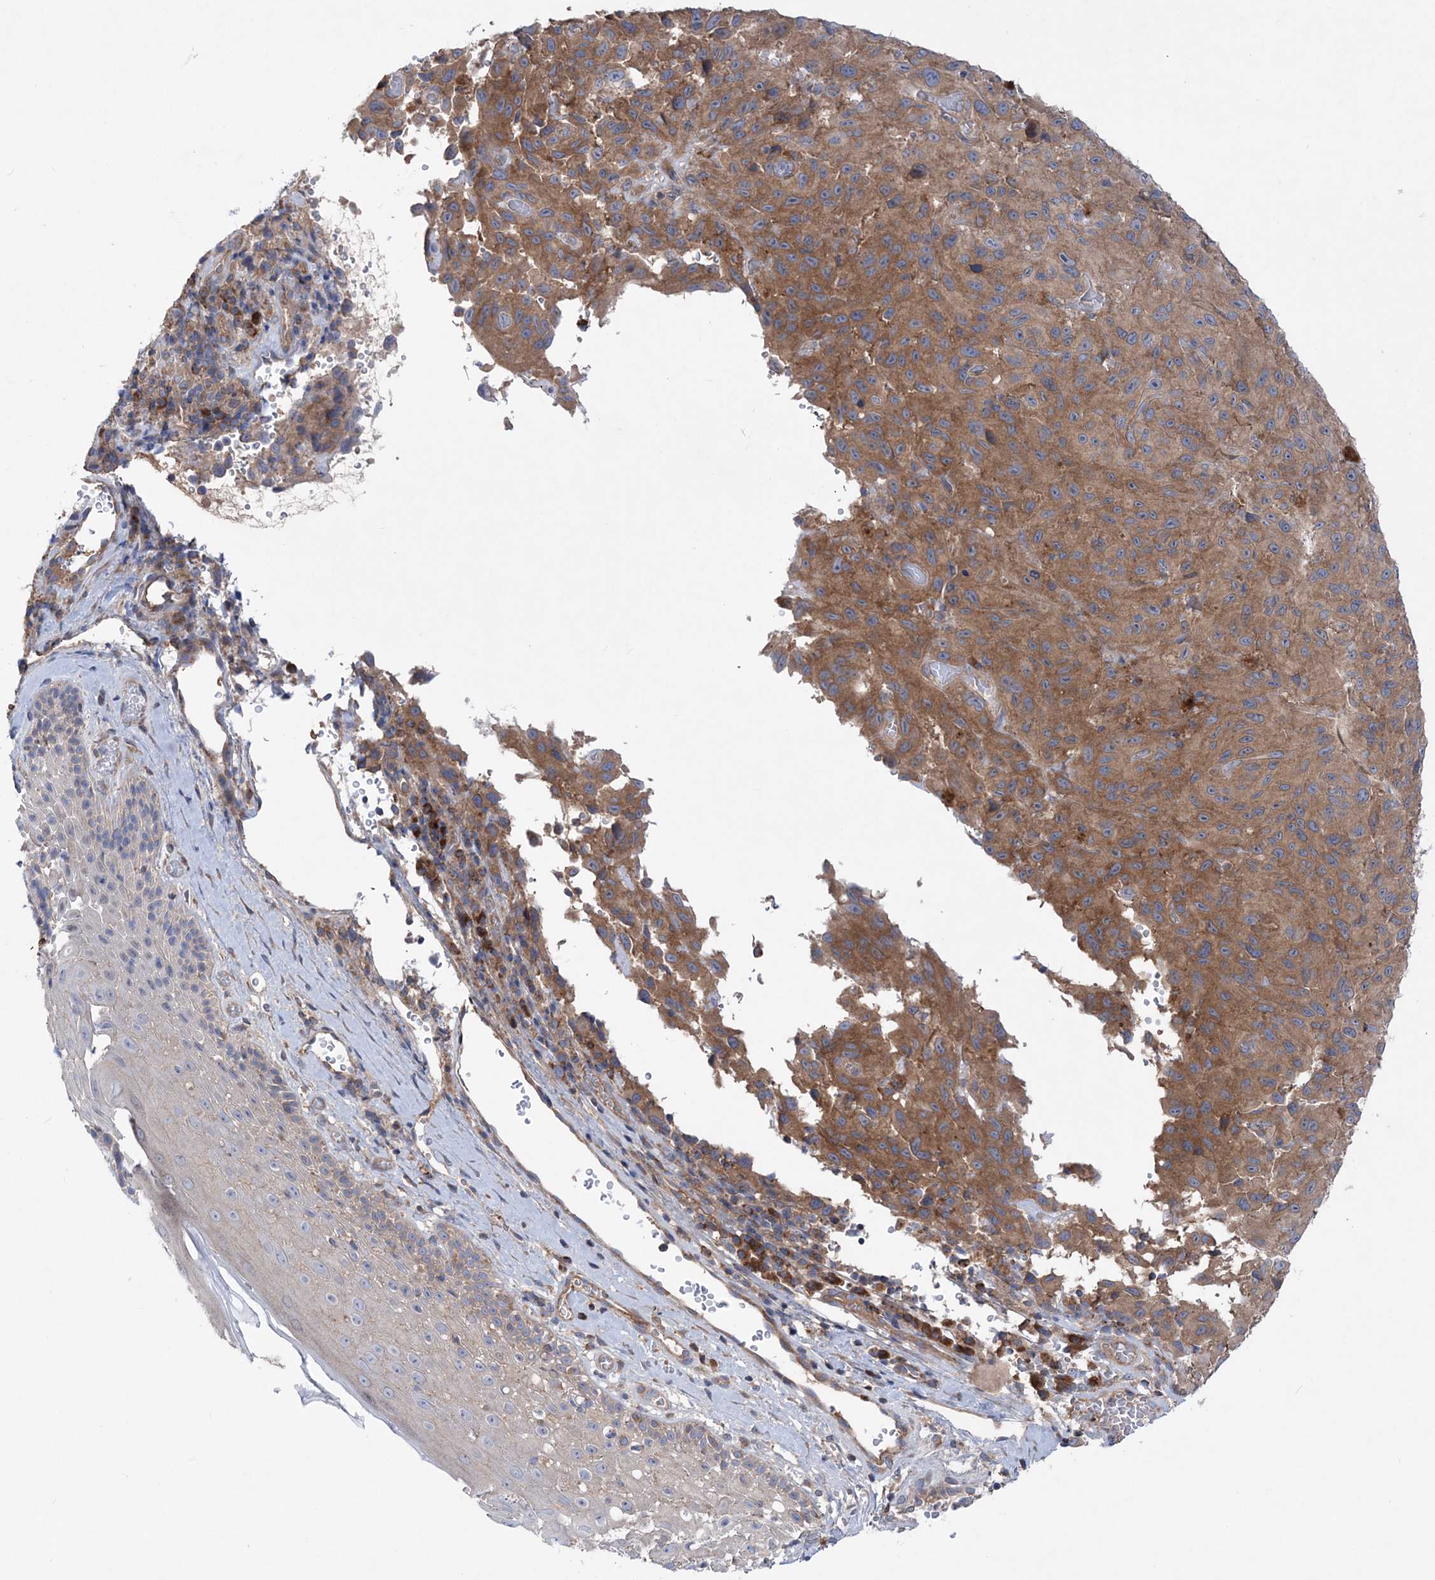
{"staining": {"intensity": "moderate", "quantity": ">75%", "location": "cytoplasmic/membranous"}, "tissue": "melanoma", "cell_type": "Tumor cells", "image_type": "cancer", "snomed": [{"axis": "morphology", "description": "Malignant melanoma, NOS"}, {"axis": "topography", "description": "Skin"}], "caption": "The histopathology image shows a brown stain indicating the presence of a protein in the cytoplasmic/membranous of tumor cells in malignant melanoma. Nuclei are stained in blue.", "gene": "NGLY1", "patient": {"sex": "male", "age": 66}}